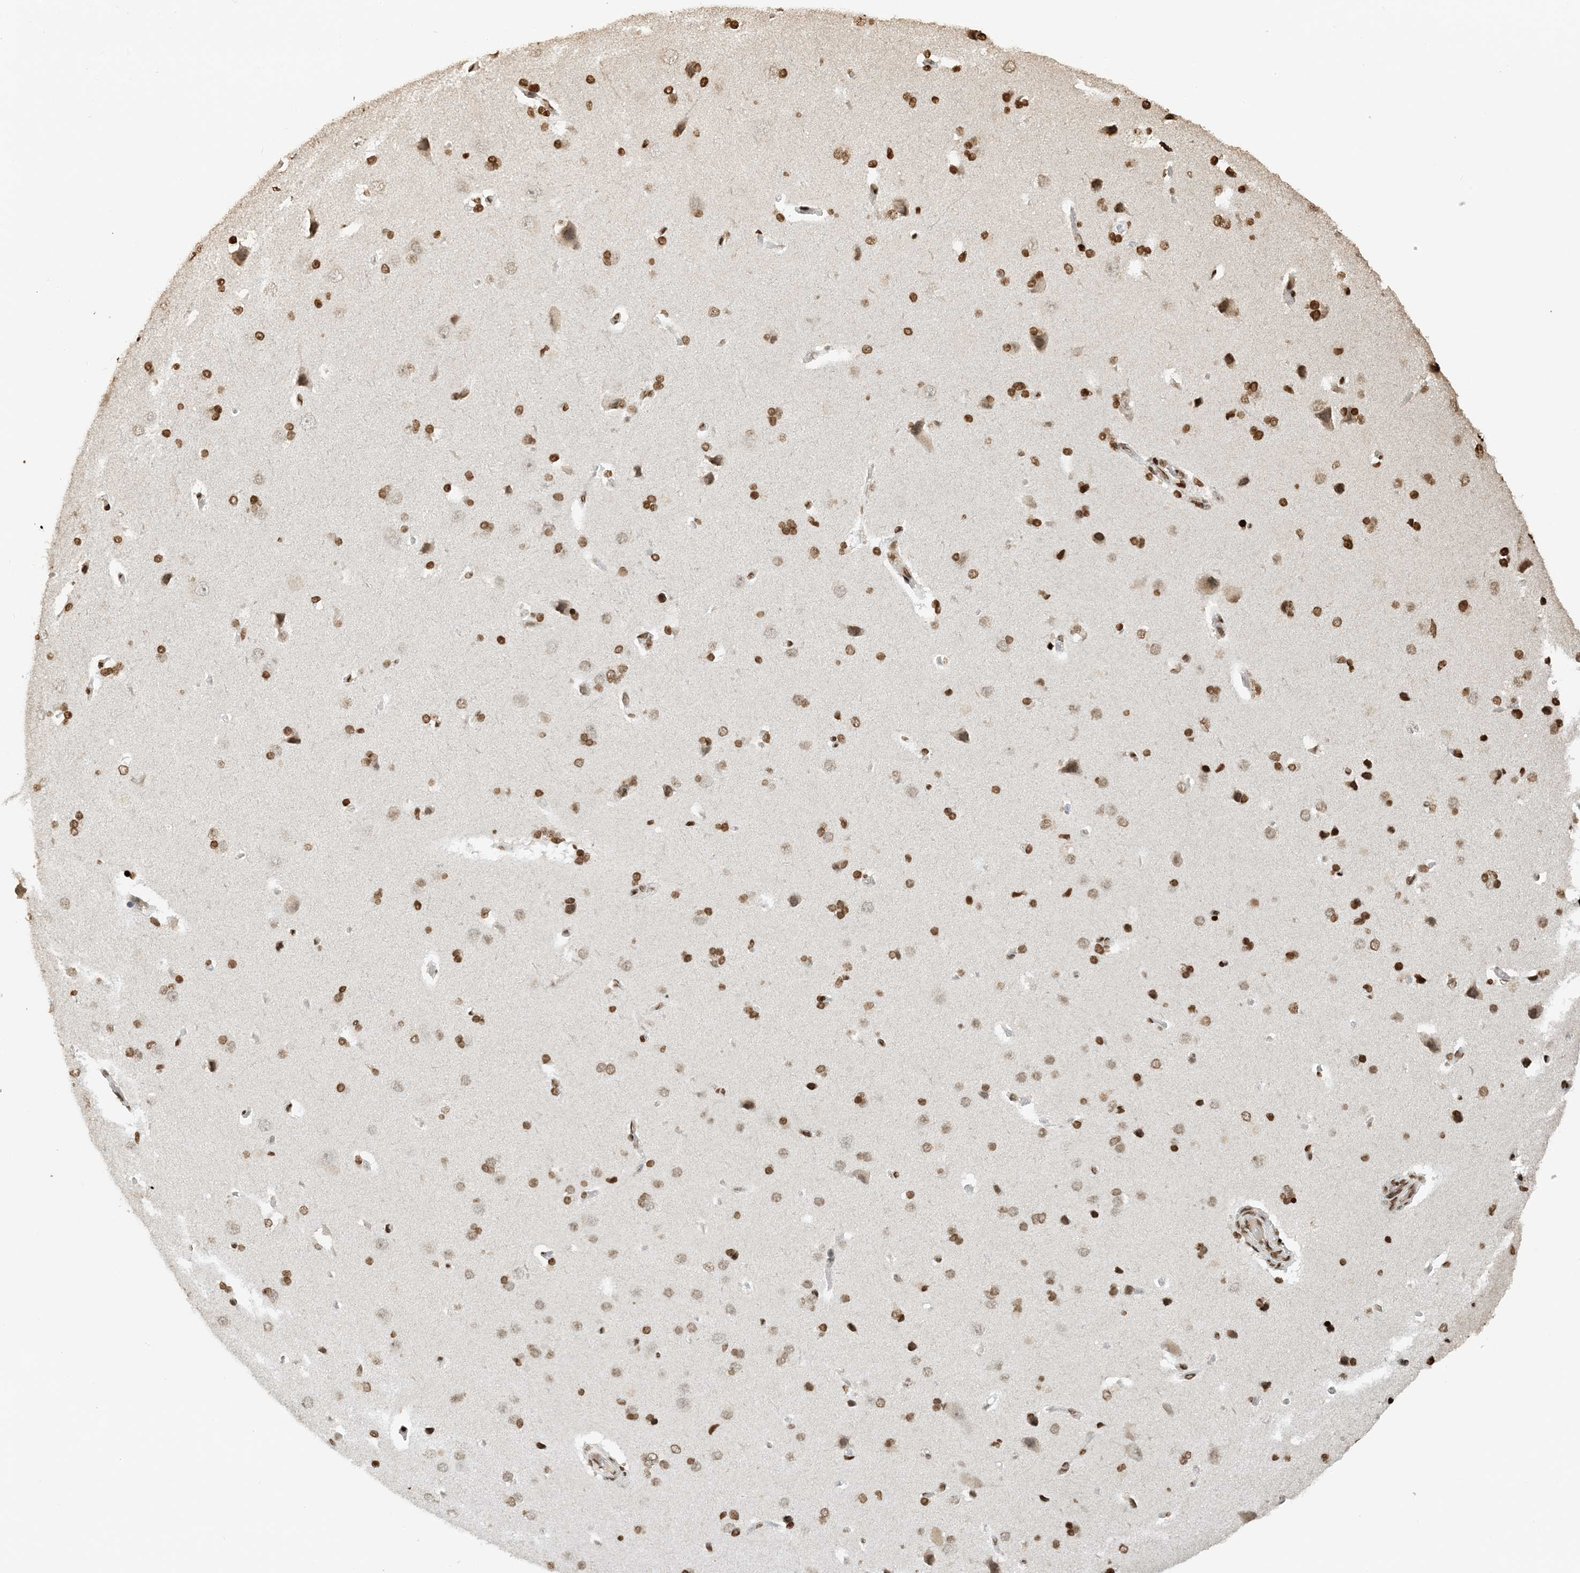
{"staining": {"intensity": "strong", "quantity": ">75%", "location": "nuclear"}, "tissue": "cerebral cortex", "cell_type": "Endothelial cells", "image_type": "normal", "snomed": [{"axis": "morphology", "description": "Normal tissue, NOS"}, {"axis": "topography", "description": "Cerebral cortex"}], "caption": "Immunohistochemistry staining of unremarkable cerebral cortex, which shows high levels of strong nuclear expression in about >75% of endothelial cells indicating strong nuclear protein expression. The staining was performed using DAB (3,3'-diaminobenzidine) (brown) for protein detection and nuclei were counterstained in hematoxylin (blue).", "gene": "H3", "patient": {"sex": "male", "age": 62}}